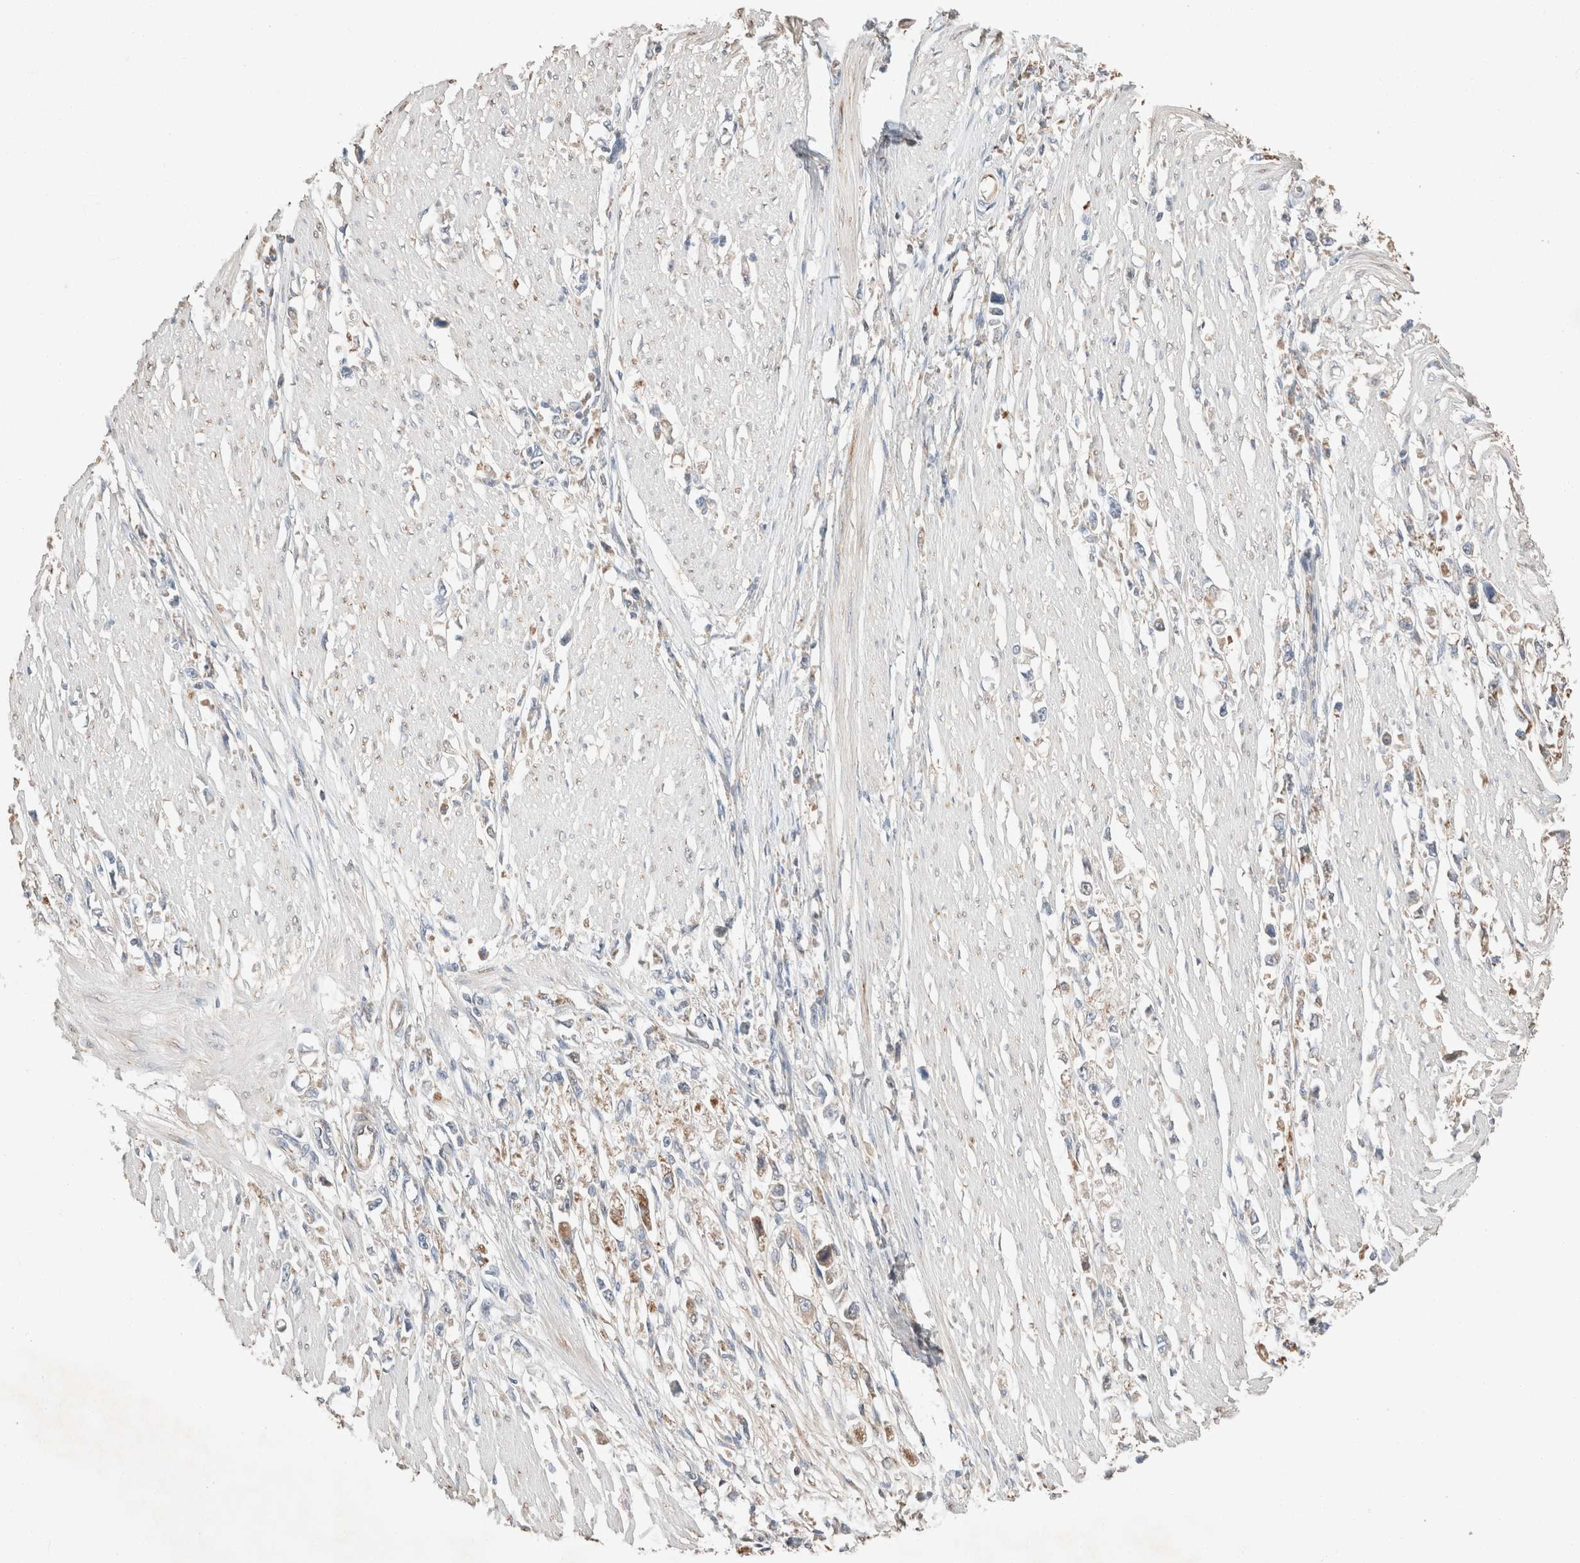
{"staining": {"intensity": "moderate", "quantity": "<25%", "location": "cytoplasmic/membranous"}, "tissue": "stomach cancer", "cell_type": "Tumor cells", "image_type": "cancer", "snomed": [{"axis": "morphology", "description": "Adenocarcinoma, NOS"}, {"axis": "topography", "description": "Stomach"}], "caption": "DAB immunohistochemical staining of stomach cancer exhibits moderate cytoplasmic/membranous protein expression in approximately <25% of tumor cells.", "gene": "TUBD1", "patient": {"sex": "female", "age": 59}}